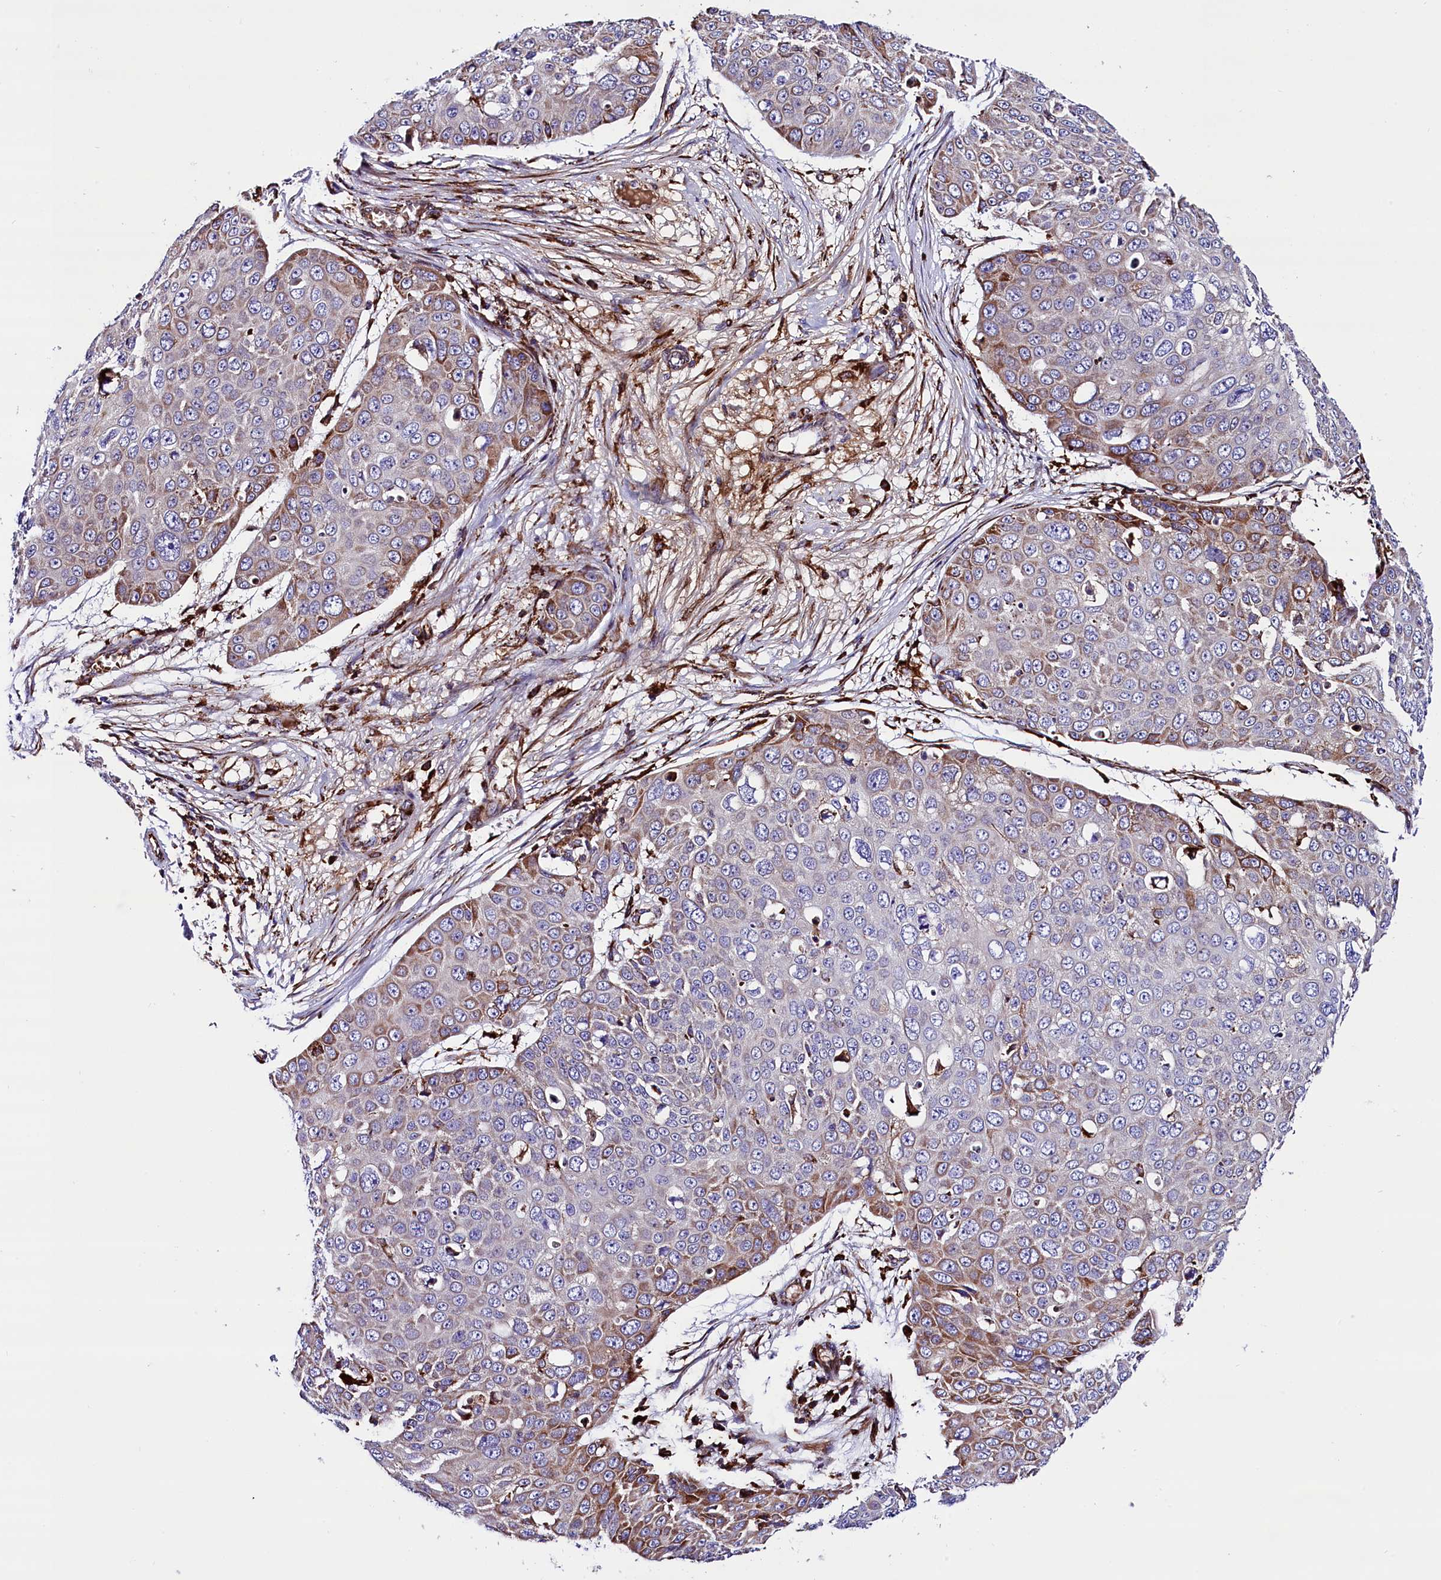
{"staining": {"intensity": "moderate", "quantity": "<25%", "location": "cytoplasmic/membranous"}, "tissue": "skin cancer", "cell_type": "Tumor cells", "image_type": "cancer", "snomed": [{"axis": "morphology", "description": "Squamous cell carcinoma, NOS"}, {"axis": "topography", "description": "Skin"}], "caption": "The image shows immunohistochemical staining of skin cancer. There is moderate cytoplasmic/membranous positivity is seen in approximately <25% of tumor cells.", "gene": "CMTR2", "patient": {"sex": "male", "age": 71}}